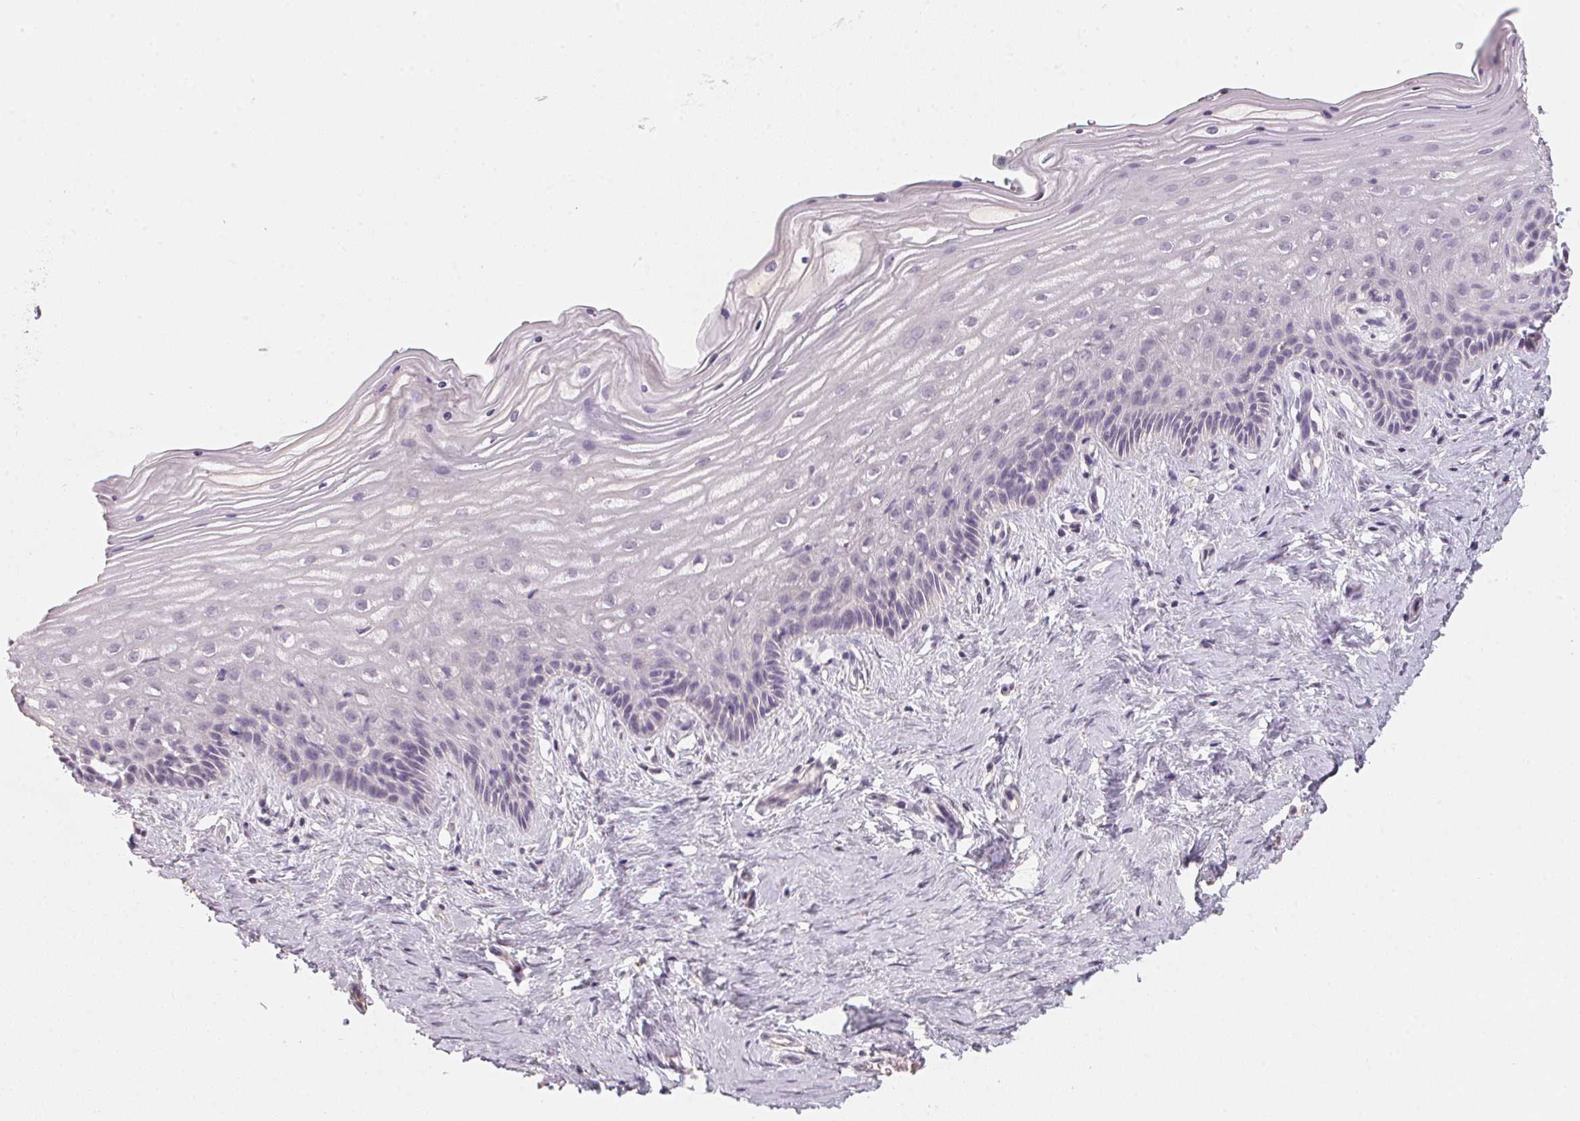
{"staining": {"intensity": "negative", "quantity": "none", "location": "none"}, "tissue": "vagina", "cell_type": "Squamous epithelial cells", "image_type": "normal", "snomed": [{"axis": "morphology", "description": "Normal tissue, NOS"}, {"axis": "topography", "description": "Vagina"}], "caption": "Immunohistochemical staining of benign vagina demonstrates no significant positivity in squamous epithelial cells. Brightfield microscopy of immunohistochemistry (IHC) stained with DAB (3,3'-diaminobenzidine) (brown) and hematoxylin (blue), captured at high magnification.", "gene": "TREH", "patient": {"sex": "female", "age": 45}}